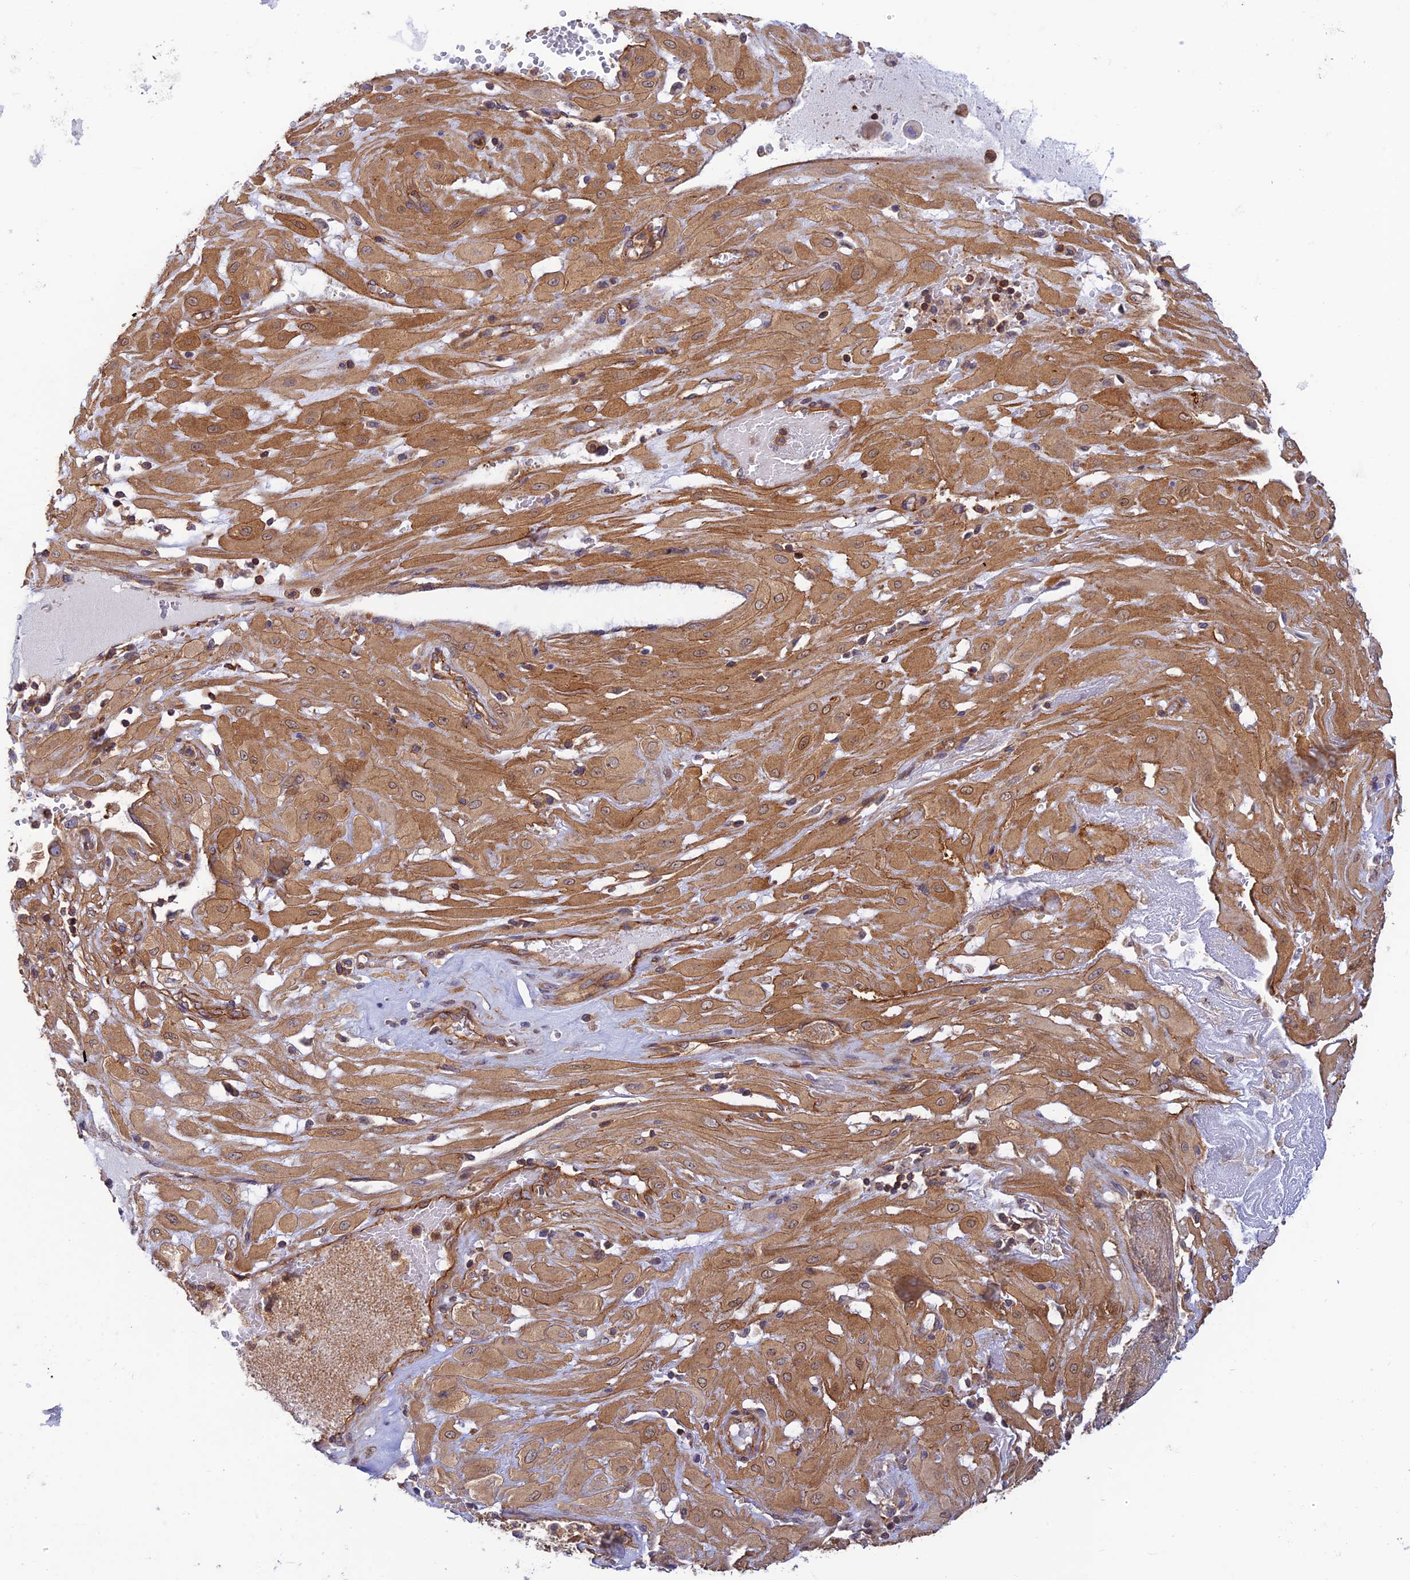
{"staining": {"intensity": "moderate", "quantity": ">75%", "location": "cytoplasmic/membranous"}, "tissue": "cervical cancer", "cell_type": "Tumor cells", "image_type": "cancer", "snomed": [{"axis": "morphology", "description": "Squamous cell carcinoma, NOS"}, {"axis": "topography", "description": "Cervix"}], "caption": "Immunohistochemical staining of cervical squamous cell carcinoma exhibits medium levels of moderate cytoplasmic/membranous protein staining in about >75% of tumor cells.", "gene": "PPP1R12C", "patient": {"sex": "female", "age": 36}}